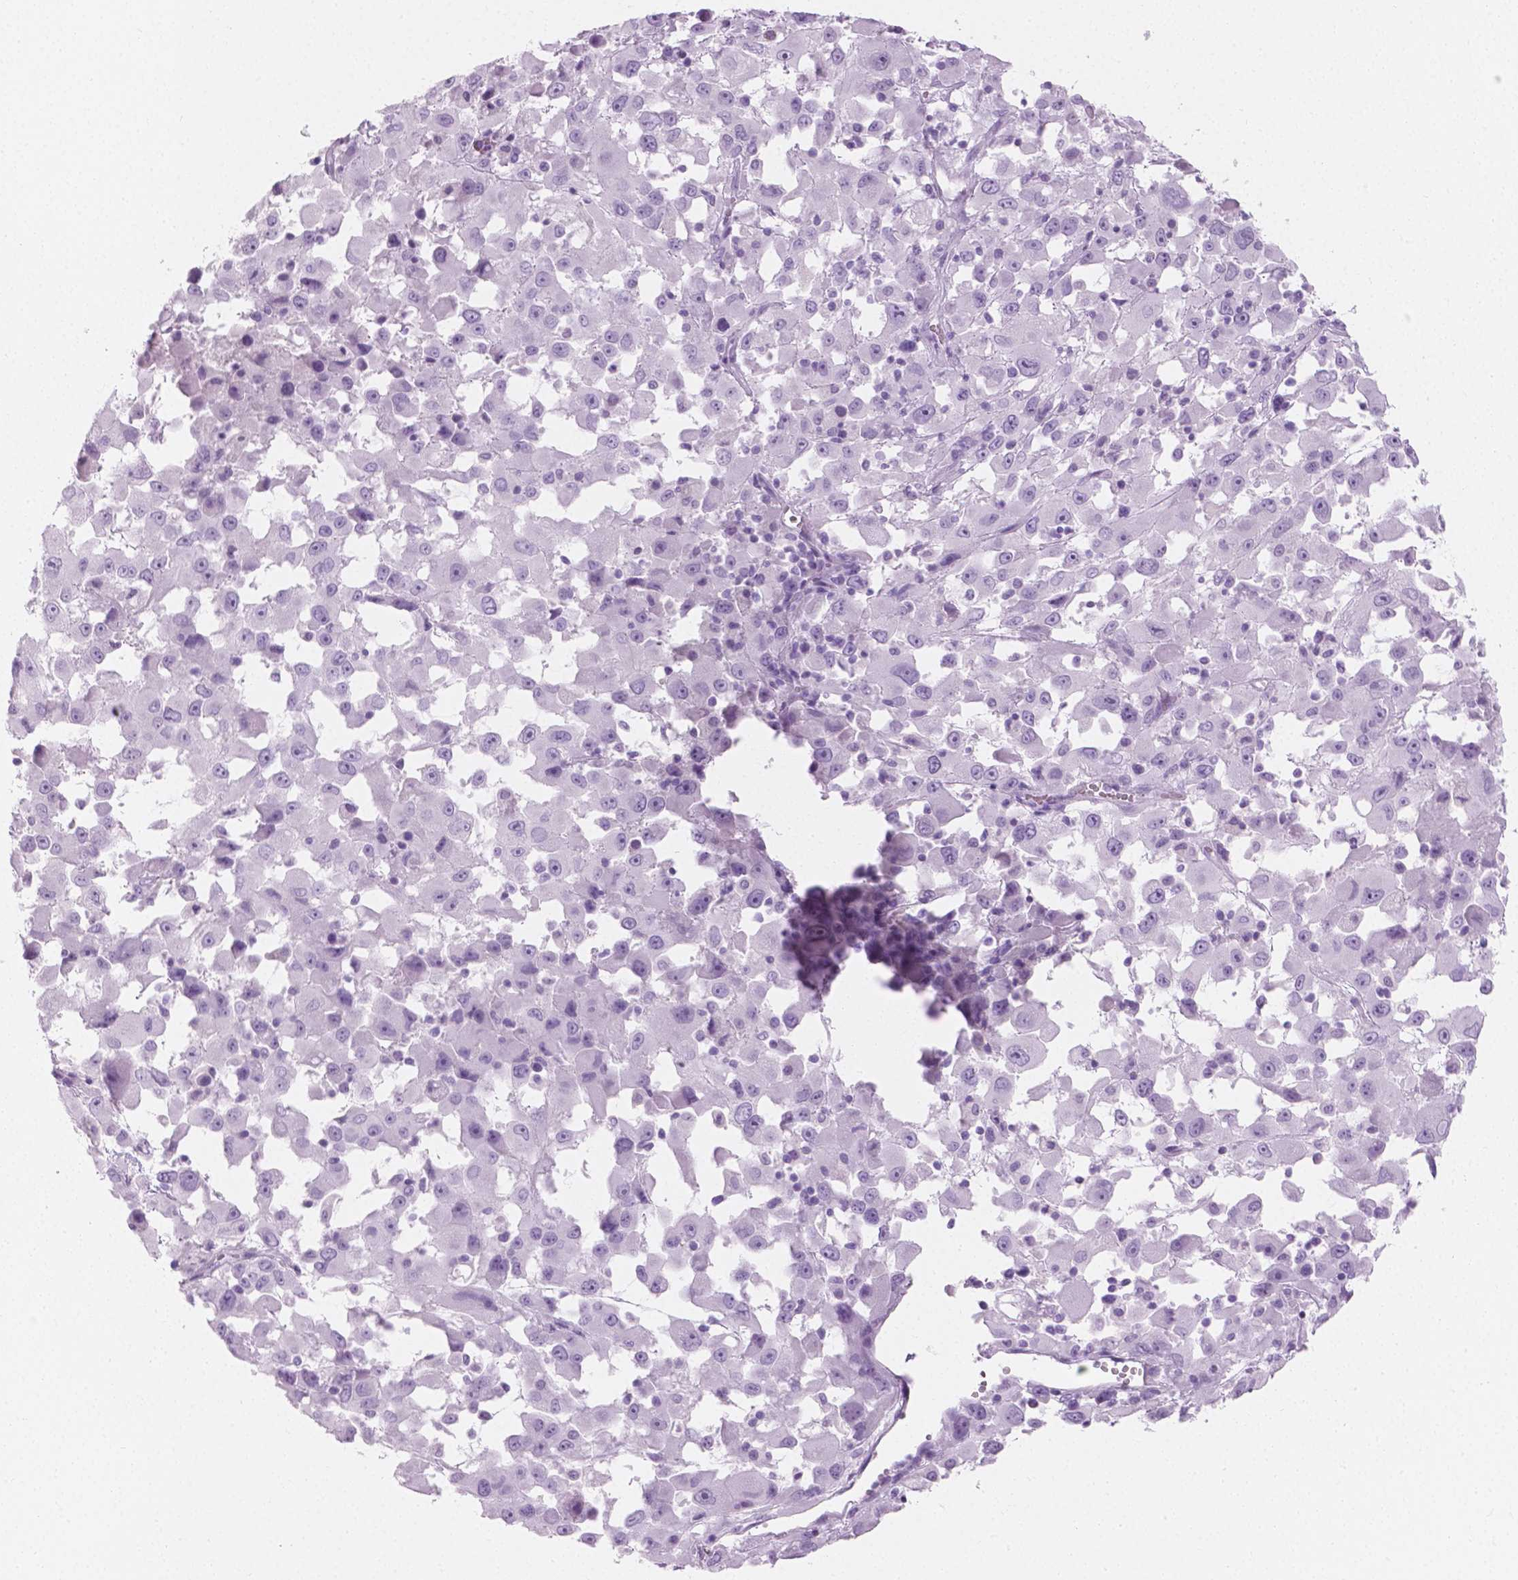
{"staining": {"intensity": "negative", "quantity": "none", "location": "none"}, "tissue": "melanoma", "cell_type": "Tumor cells", "image_type": "cancer", "snomed": [{"axis": "morphology", "description": "Malignant melanoma, Metastatic site"}, {"axis": "topography", "description": "Soft tissue"}], "caption": "Tumor cells are negative for brown protein staining in malignant melanoma (metastatic site). The staining is performed using DAB brown chromogen with nuclei counter-stained in using hematoxylin.", "gene": "PLIN4", "patient": {"sex": "male", "age": 50}}